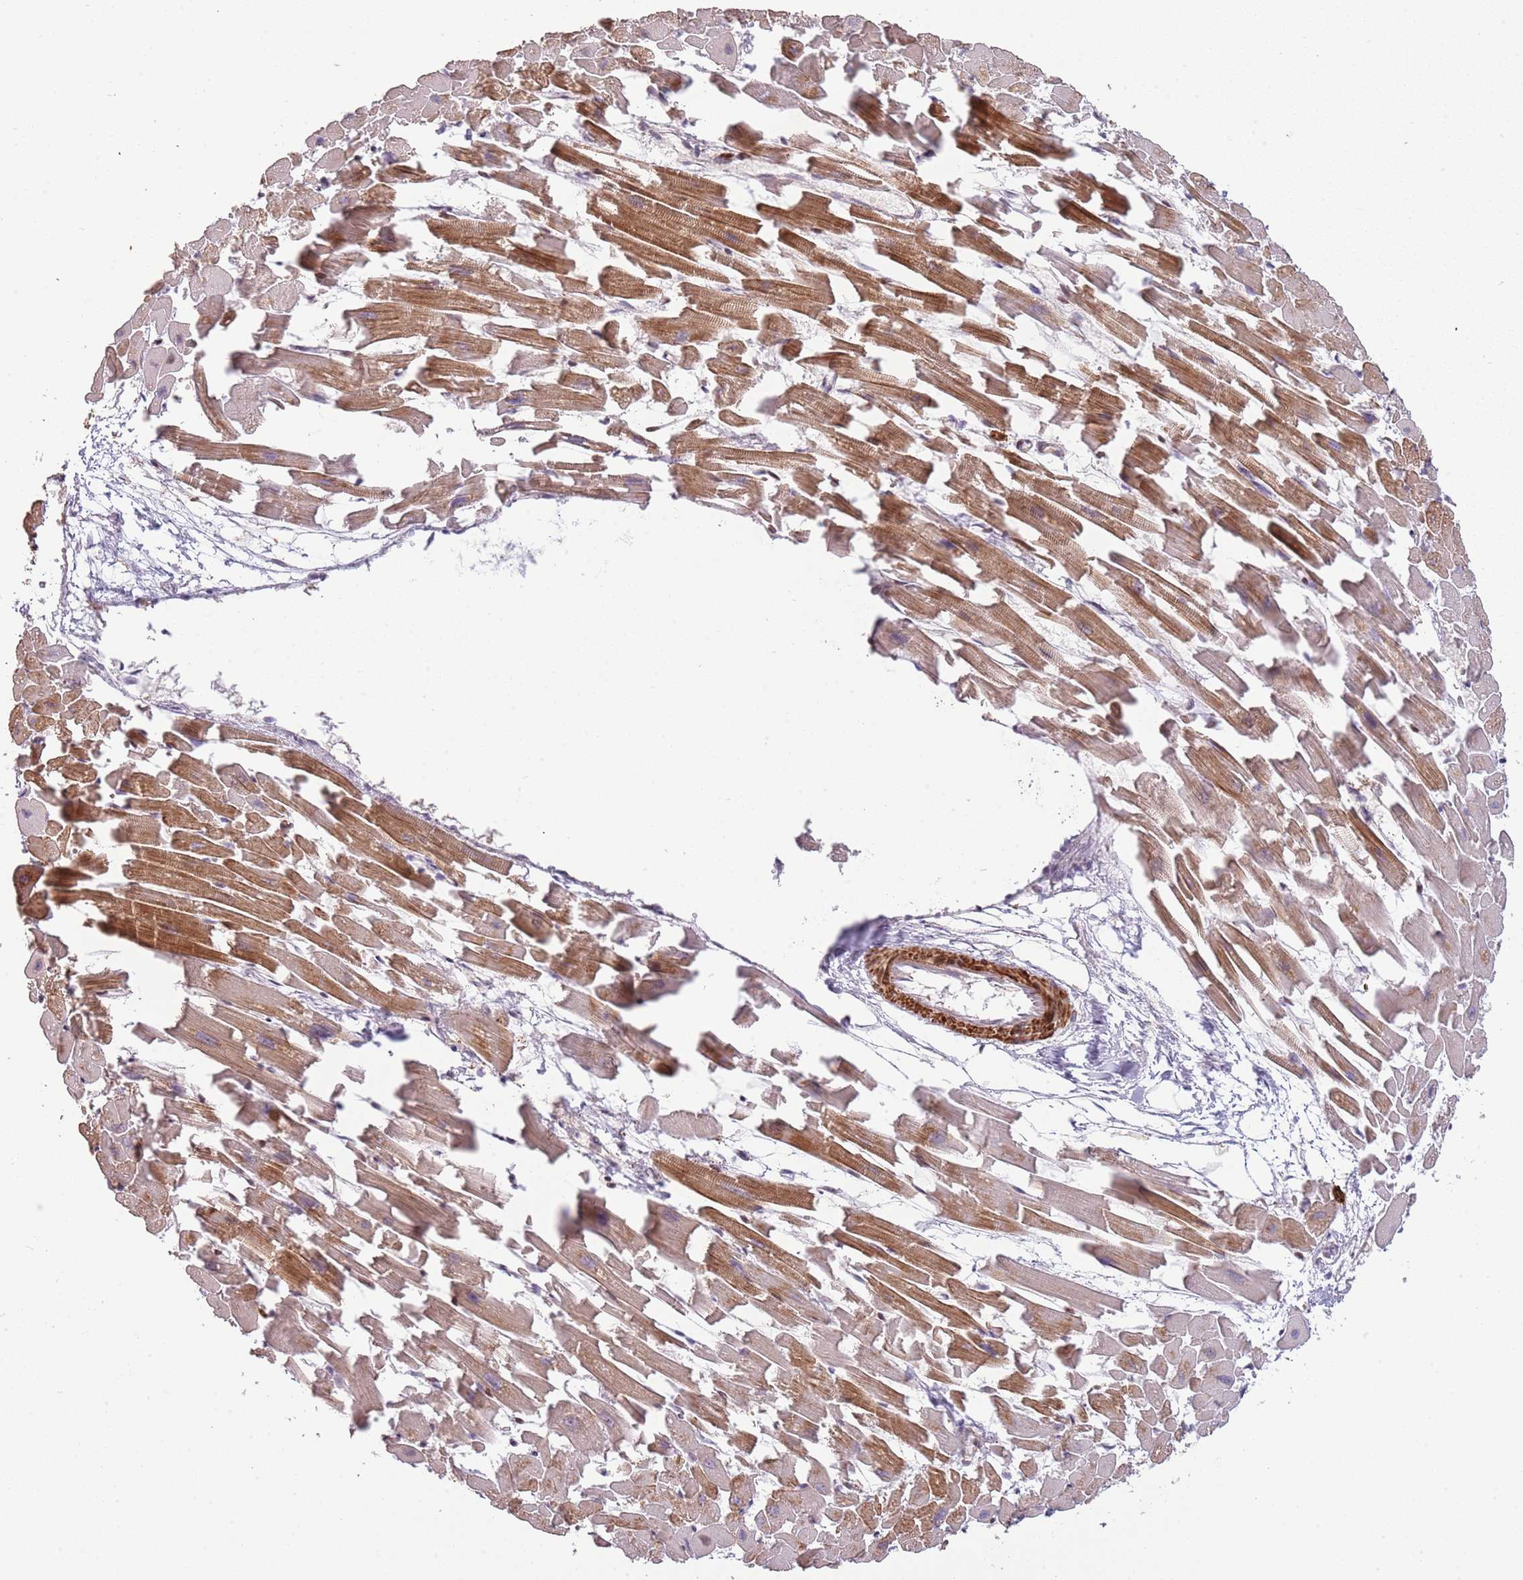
{"staining": {"intensity": "moderate", "quantity": ">75%", "location": "cytoplasmic/membranous"}, "tissue": "heart muscle", "cell_type": "Cardiomyocytes", "image_type": "normal", "snomed": [{"axis": "morphology", "description": "Normal tissue, NOS"}, {"axis": "topography", "description": "Heart"}], "caption": "Cardiomyocytes display moderate cytoplasmic/membranous expression in approximately >75% of cells in normal heart muscle. The staining was performed using DAB (3,3'-diaminobenzidine), with brown indicating positive protein expression. Nuclei are stained blue with hematoxylin.", "gene": "ADTRP", "patient": {"sex": "female", "age": 64}}